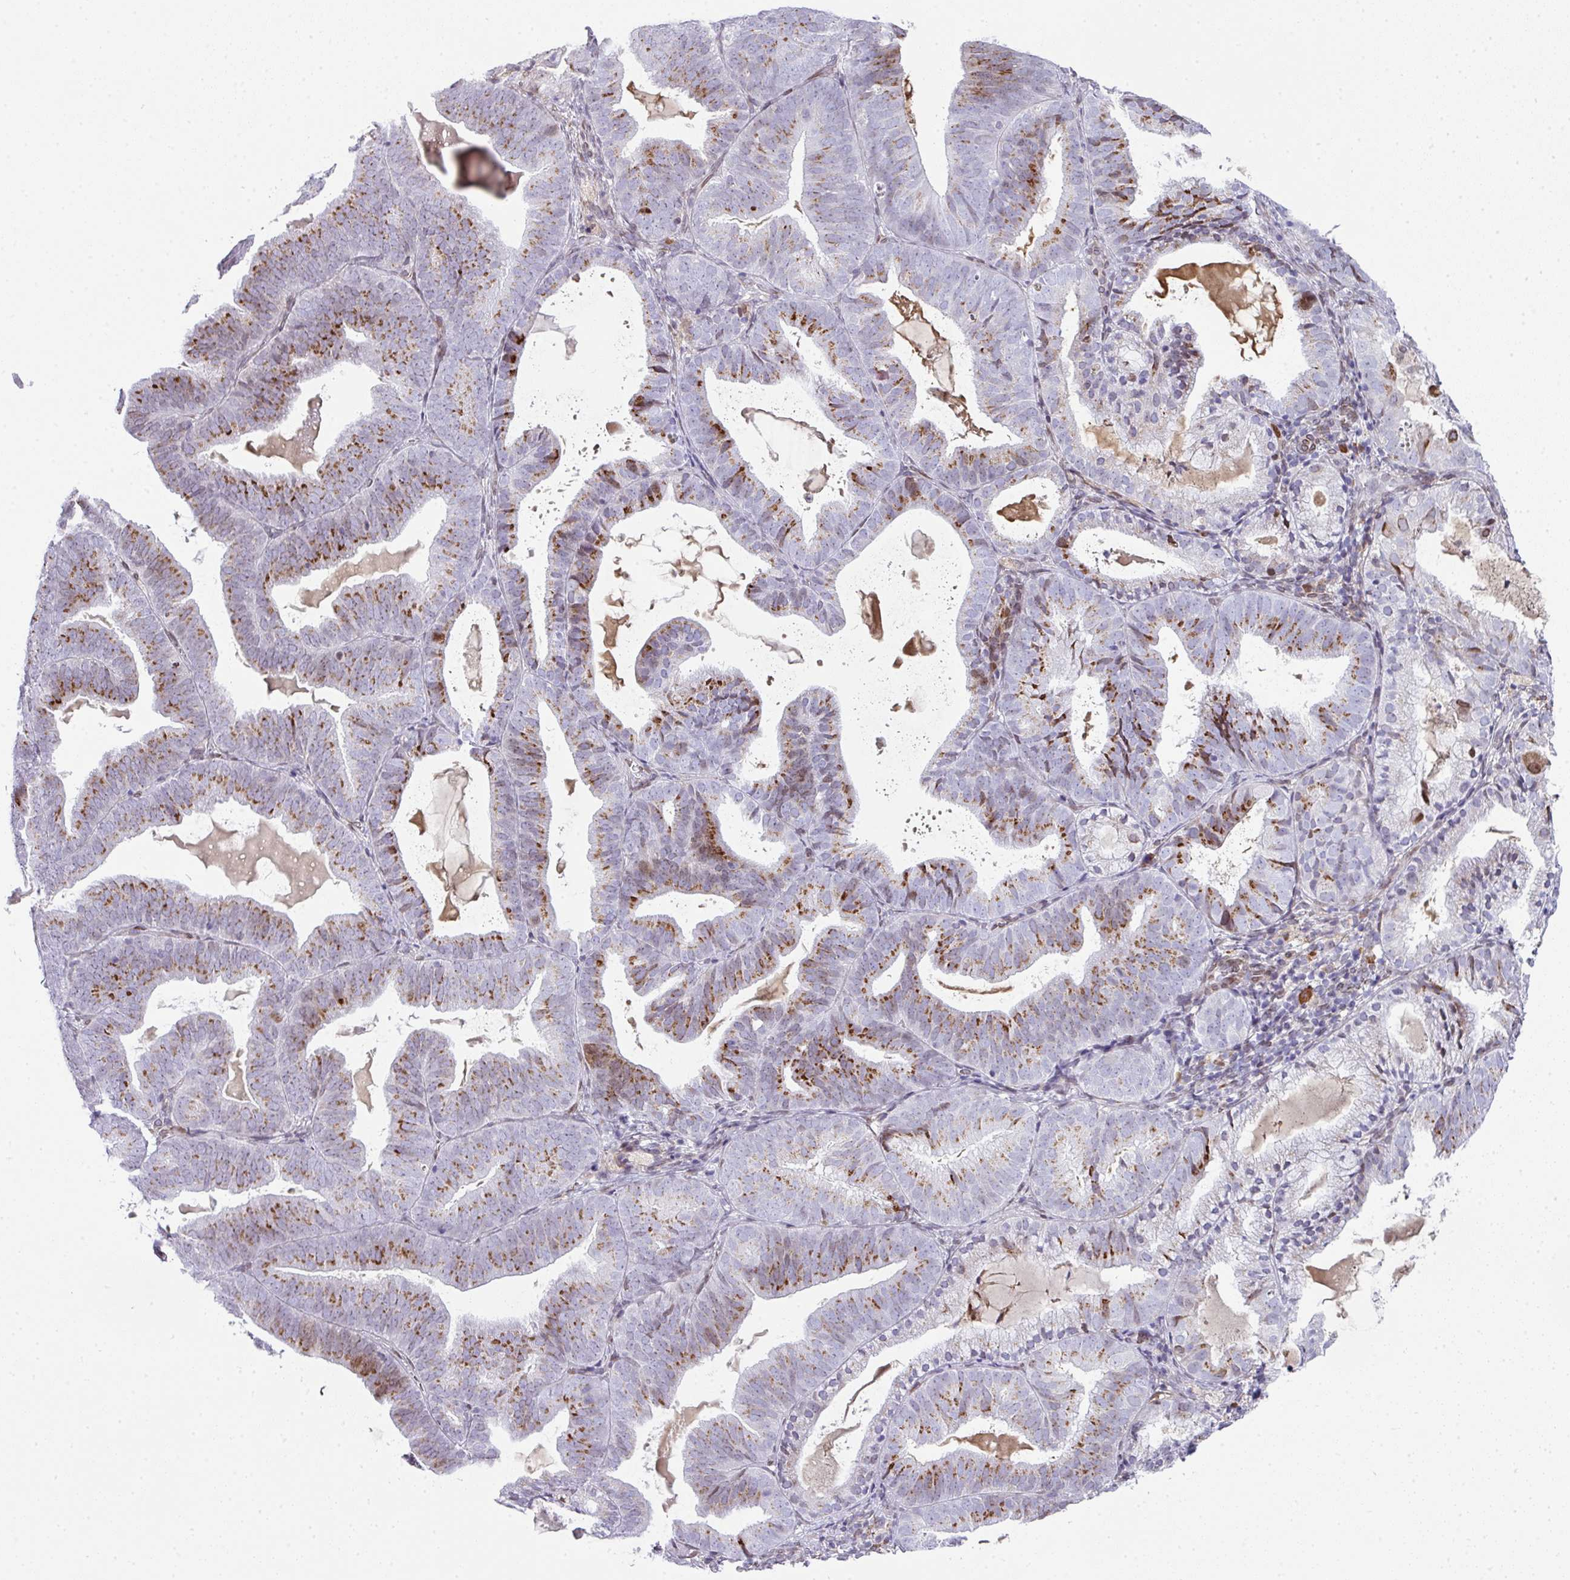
{"staining": {"intensity": "moderate", "quantity": "25%-75%", "location": "cytoplasmic/membranous,nuclear"}, "tissue": "endometrial cancer", "cell_type": "Tumor cells", "image_type": "cancer", "snomed": [{"axis": "morphology", "description": "Adenocarcinoma, NOS"}, {"axis": "topography", "description": "Endometrium"}], "caption": "This photomicrograph reveals immunohistochemistry staining of human adenocarcinoma (endometrial), with medium moderate cytoplasmic/membranous and nuclear positivity in about 25%-75% of tumor cells.", "gene": "PLK1", "patient": {"sex": "female", "age": 80}}